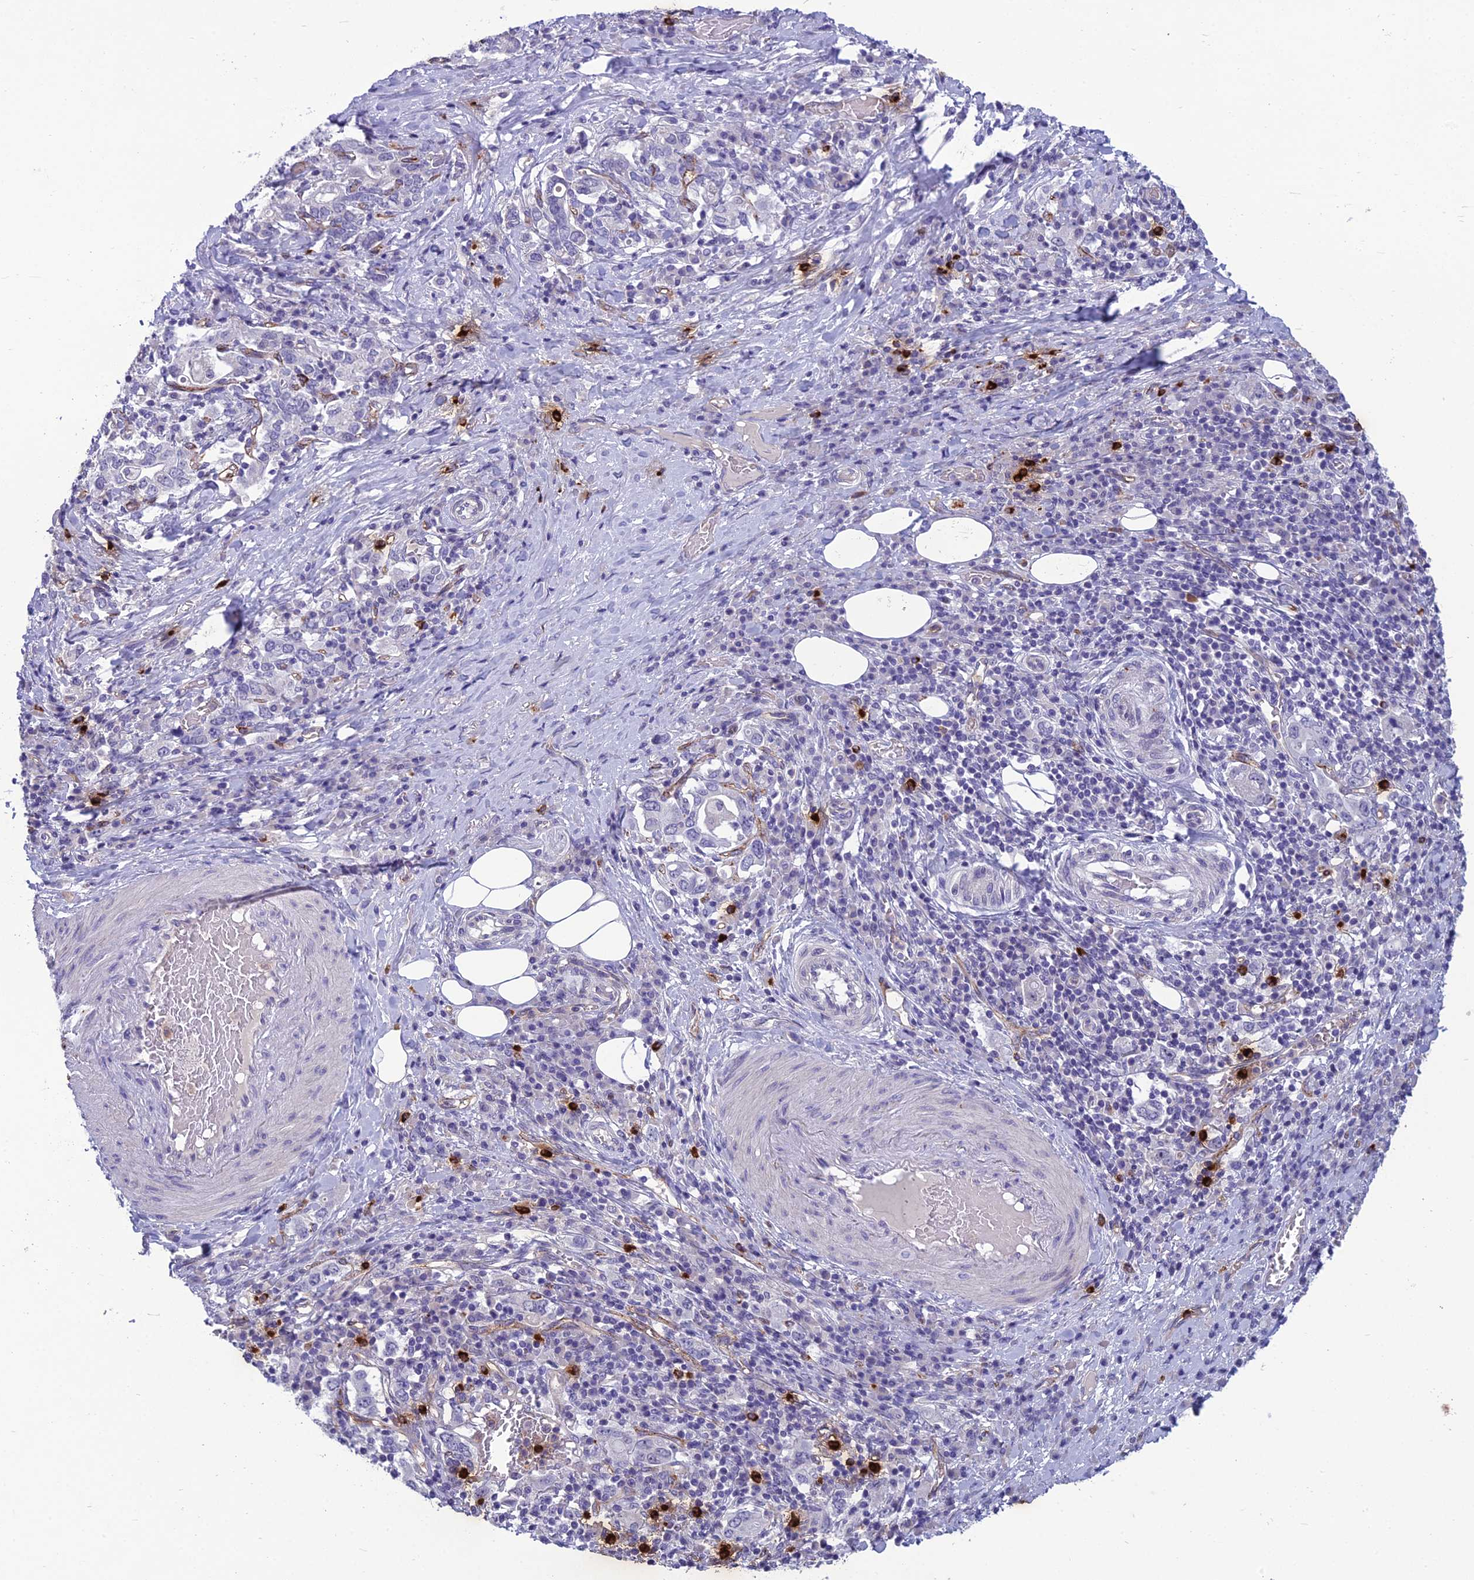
{"staining": {"intensity": "negative", "quantity": "none", "location": "none"}, "tissue": "stomach cancer", "cell_type": "Tumor cells", "image_type": "cancer", "snomed": [{"axis": "morphology", "description": "Adenocarcinoma, NOS"}, {"axis": "topography", "description": "Stomach, upper"}, {"axis": "topography", "description": "Stomach"}], "caption": "High power microscopy micrograph of an immunohistochemistry micrograph of adenocarcinoma (stomach), revealing no significant positivity in tumor cells.", "gene": "BBS7", "patient": {"sex": "male", "age": 62}}